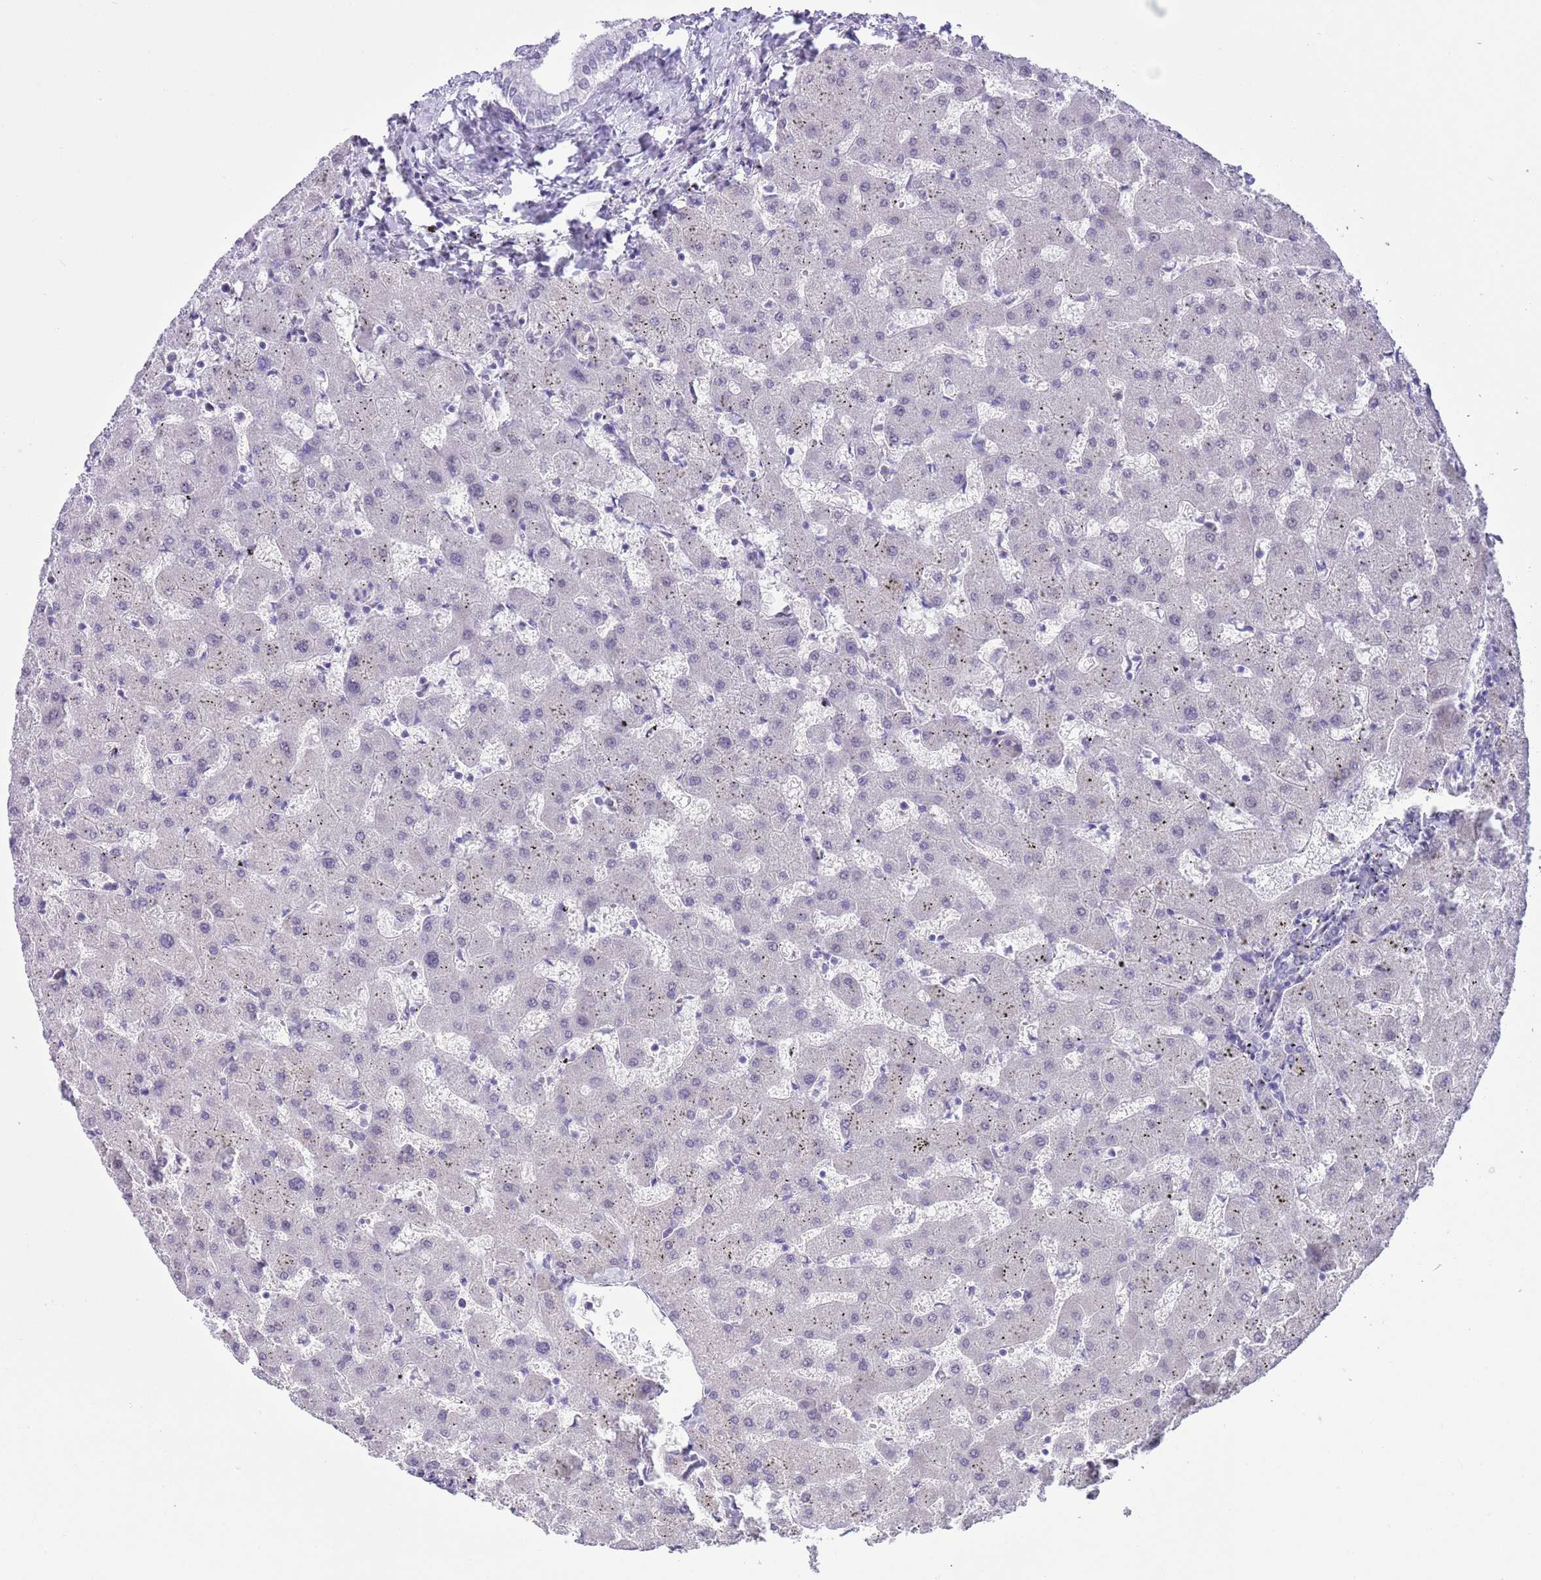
{"staining": {"intensity": "negative", "quantity": "none", "location": "none"}, "tissue": "liver", "cell_type": "Cholangiocytes", "image_type": "normal", "snomed": [{"axis": "morphology", "description": "Normal tissue, NOS"}, {"axis": "topography", "description": "Liver"}], "caption": "Liver was stained to show a protein in brown. There is no significant staining in cholangiocytes. (Stains: DAB immunohistochemistry (IHC) with hematoxylin counter stain, Microscopy: brightfield microscopy at high magnification).", "gene": "PPP1R17", "patient": {"sex": "female", "age": 63}}